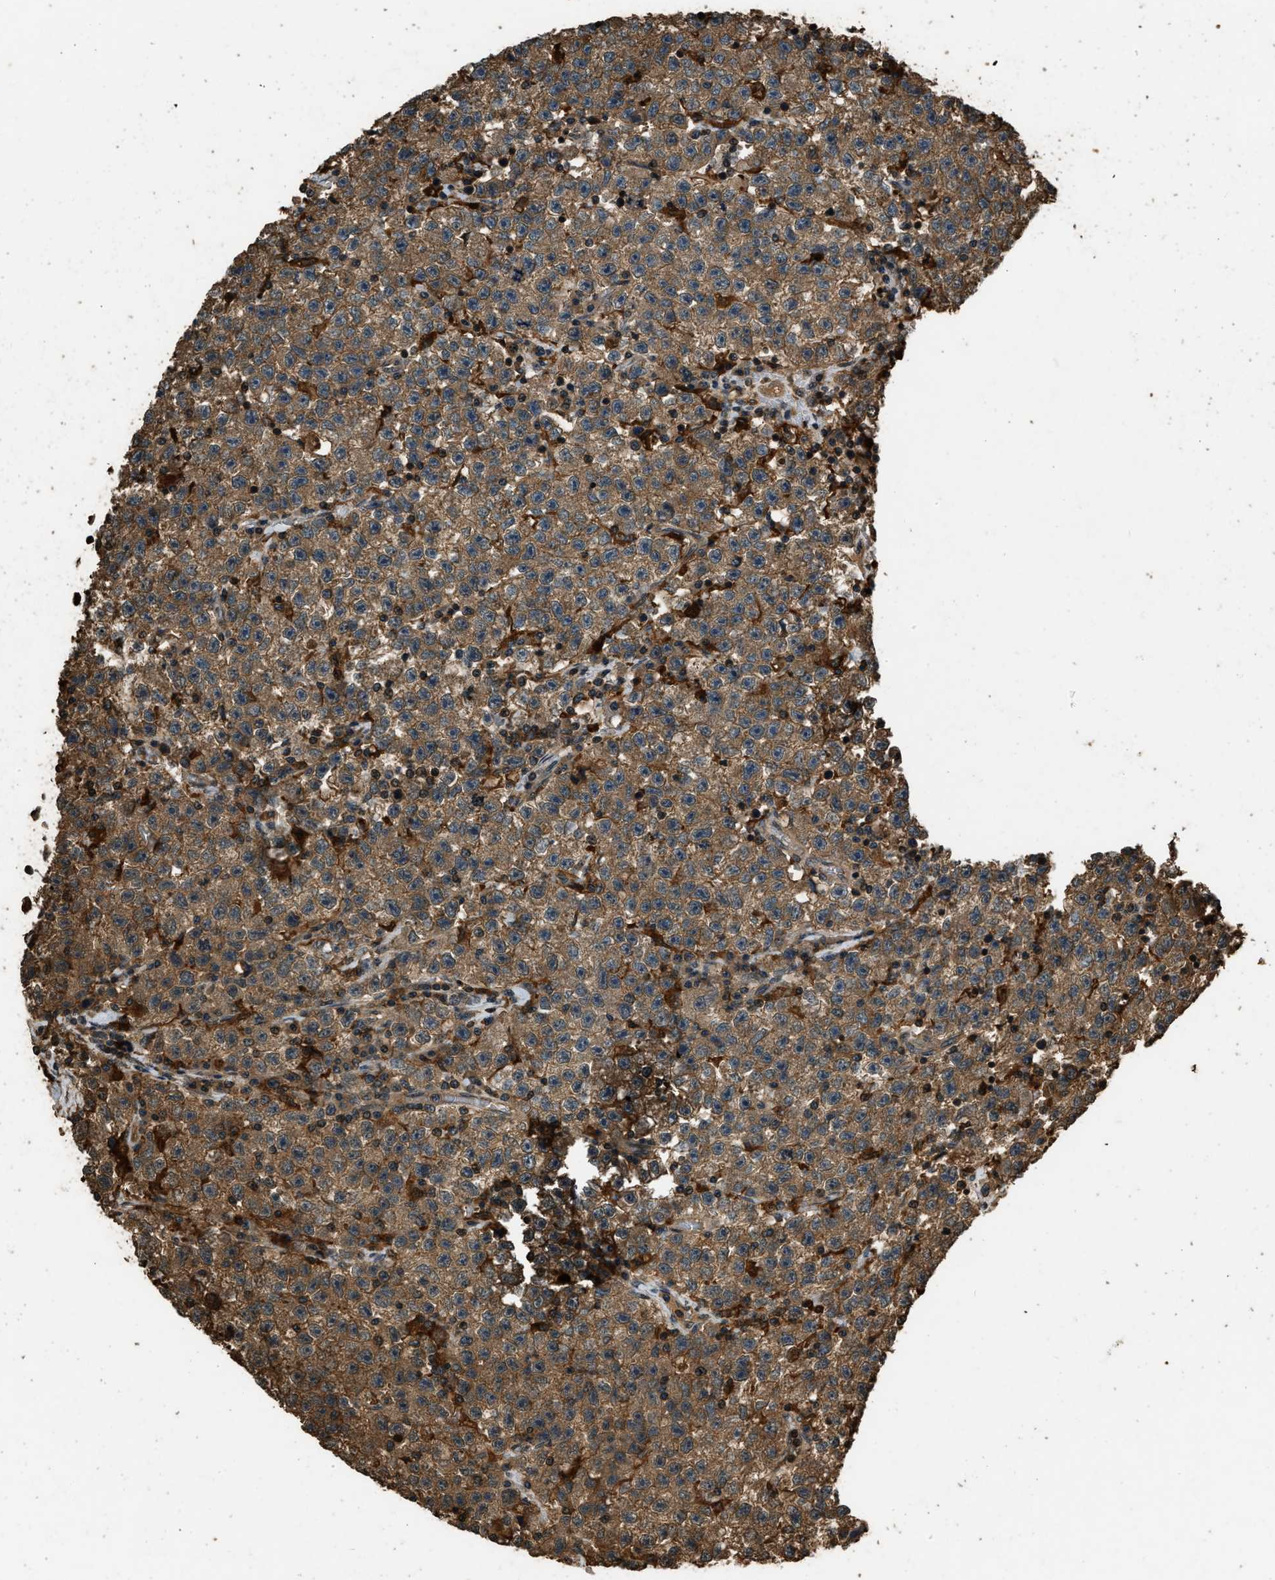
{"staining": {"intensity": "moderate", "quantity": ">75%", "location": "cytoplasmic/membranous"}, "tissue": "testis cancer", "cell_type": "Tumor cells", "image_type": "cancer", "snomed": [{"axis": "morphology", "description": "Seminoma, NOS"}, {"axis": "topography", "description": "Testis"}], "caption": "There is medium levels of moderate cytoplasmic/membranous staining in tumor cells of testis seminoma, as demonstrated by immunohistochemical staining (brown color).", "gene": "RAP2A", "patient": {"sex": "male", "age": 22}}